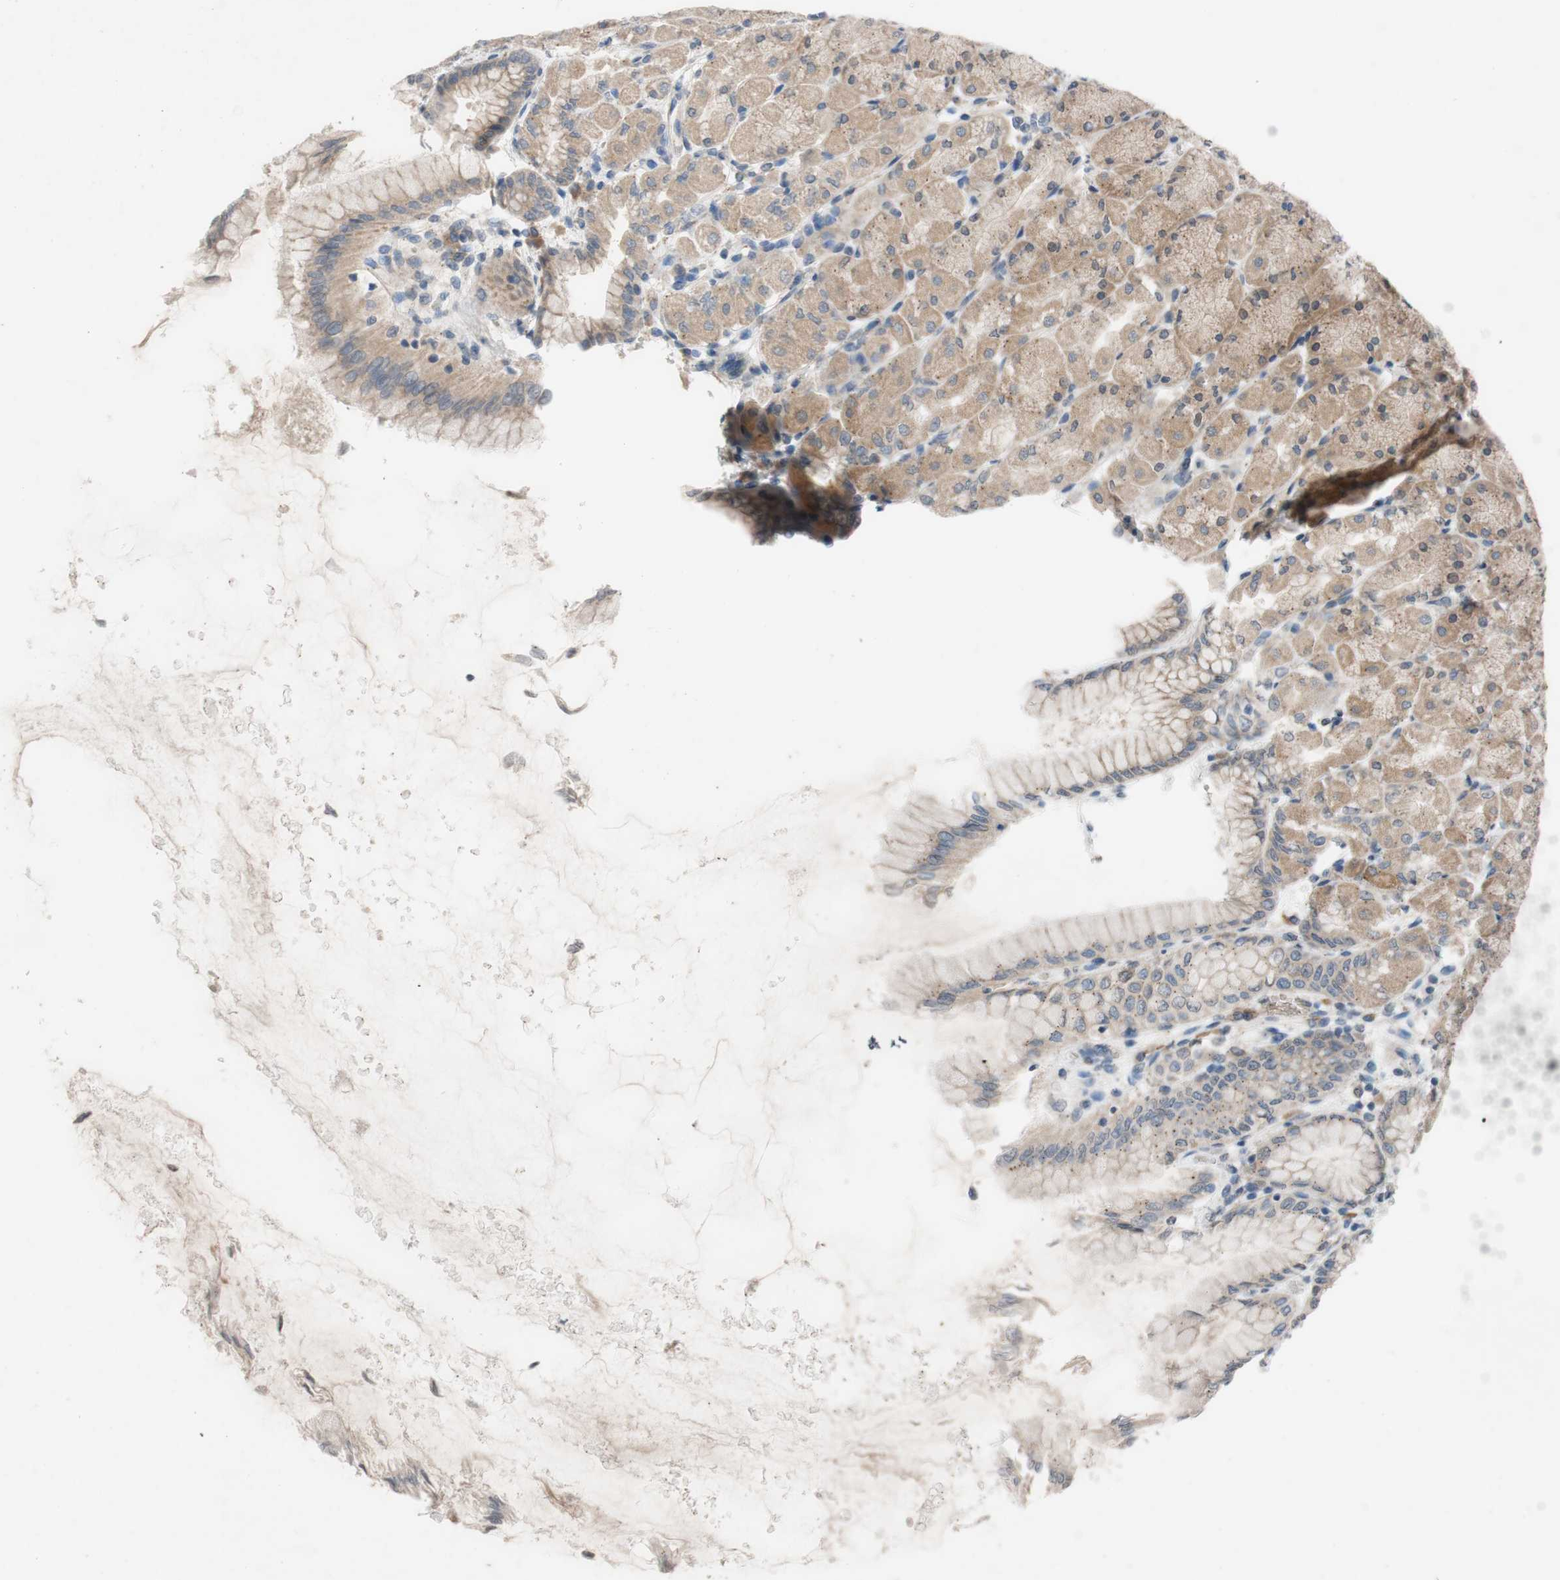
{"staining": {"intensity": "moderate", "quantity": ">75%", "location": "cytoplasmic/membranous"}, "tissue": "stomach", "cell_type": "Glandular cells", "image_type": "normal", "snomed": [{"axis": "morphology", "description": "Normal tissue, NOS"}, {"axis": "topography", "description": "Stomach, upper"}], "caption": "Benign stomach was stained to show a protein in brown. There is medium levels of moderate cytoplasmic/membranous expression in about >75% of glandular cells.", "gene": "ADD2", "patient": {"sex": "female", "age": 56}}